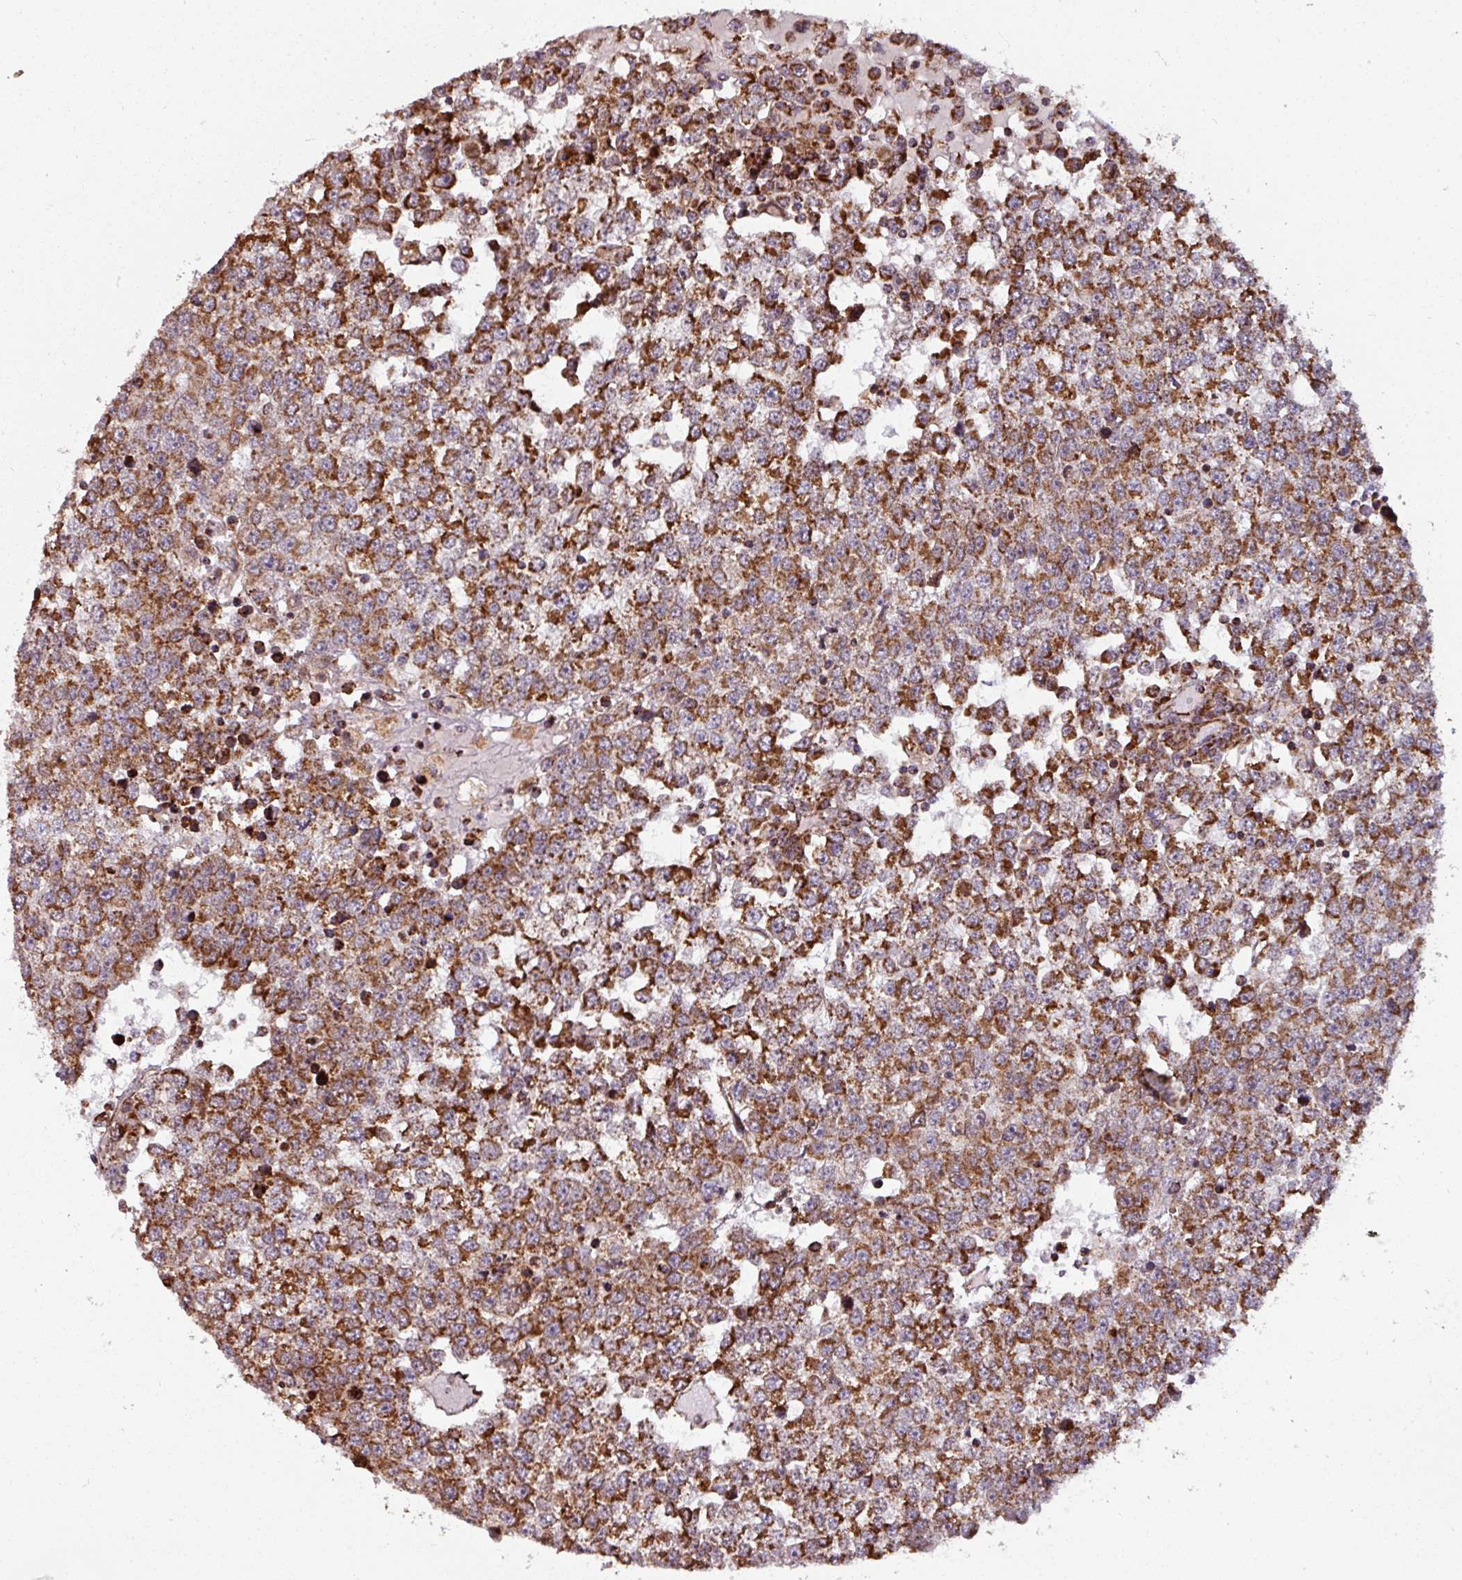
{"staining": {"intensity": "strong", "quantity": ">75%", "location": "cytoplasmic/membranous"}, "tissue": "testis cancer", "cell_type": "Tumor cells", "image_type": "cancer", "snomed": [{"axis": "morphology", "description": "Seminoma, NOS"}, {"axis": "topography", "description": "Testis"}], "caption": "Strong cytoplasmic/membranous protein positivity is seen in about >75% of tumor cells in testis cancer. The protein is shown in brown color, while the nuclei are stained blue.", "gene": "MAGT1", "patient": {"sex": "male", "age": 65}}